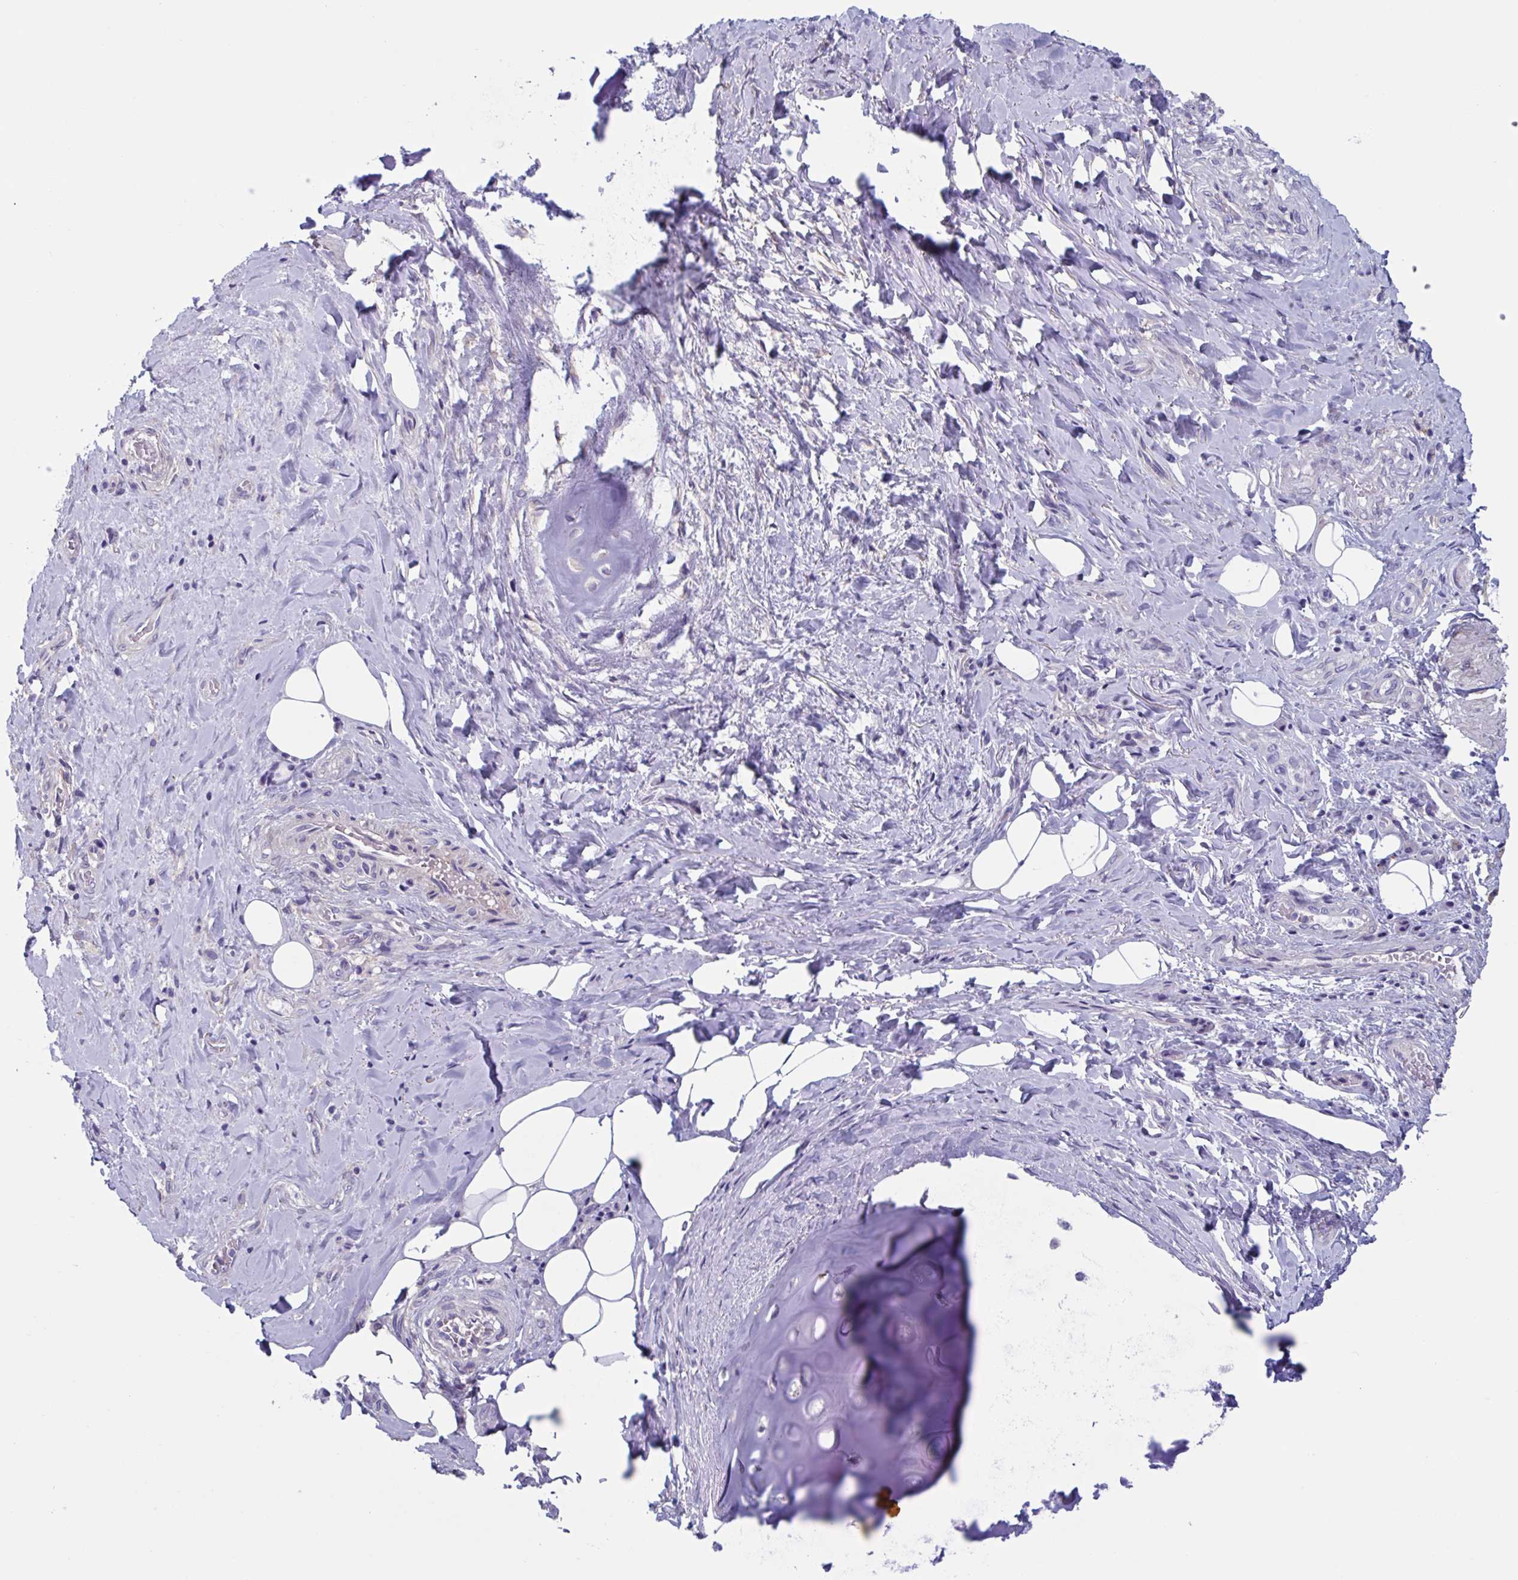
{"staining": {"intensity": "negative", "quantity": "none", "location": "none"}, "tissue": "adipose tissue", "cell_type": "Adipocytes", "image_type": "normal", "snomed": [{"axis": "morphology", "description": "Normal tissue, NOS"}, {"axis": "topography", "description": "Cartilage tissue"}, {"axis": "topography", "description": "Bronchus"}], "caption": "A histopathology image of adipose tissue stained for a protein displays no brown staining in adipocytes. (DAB immunohistochemistry (IHC) visualized using brightfield microscopy, high magnification).", "gene": "LPIN3", "patient": {"sex": "male", "age": 64}}